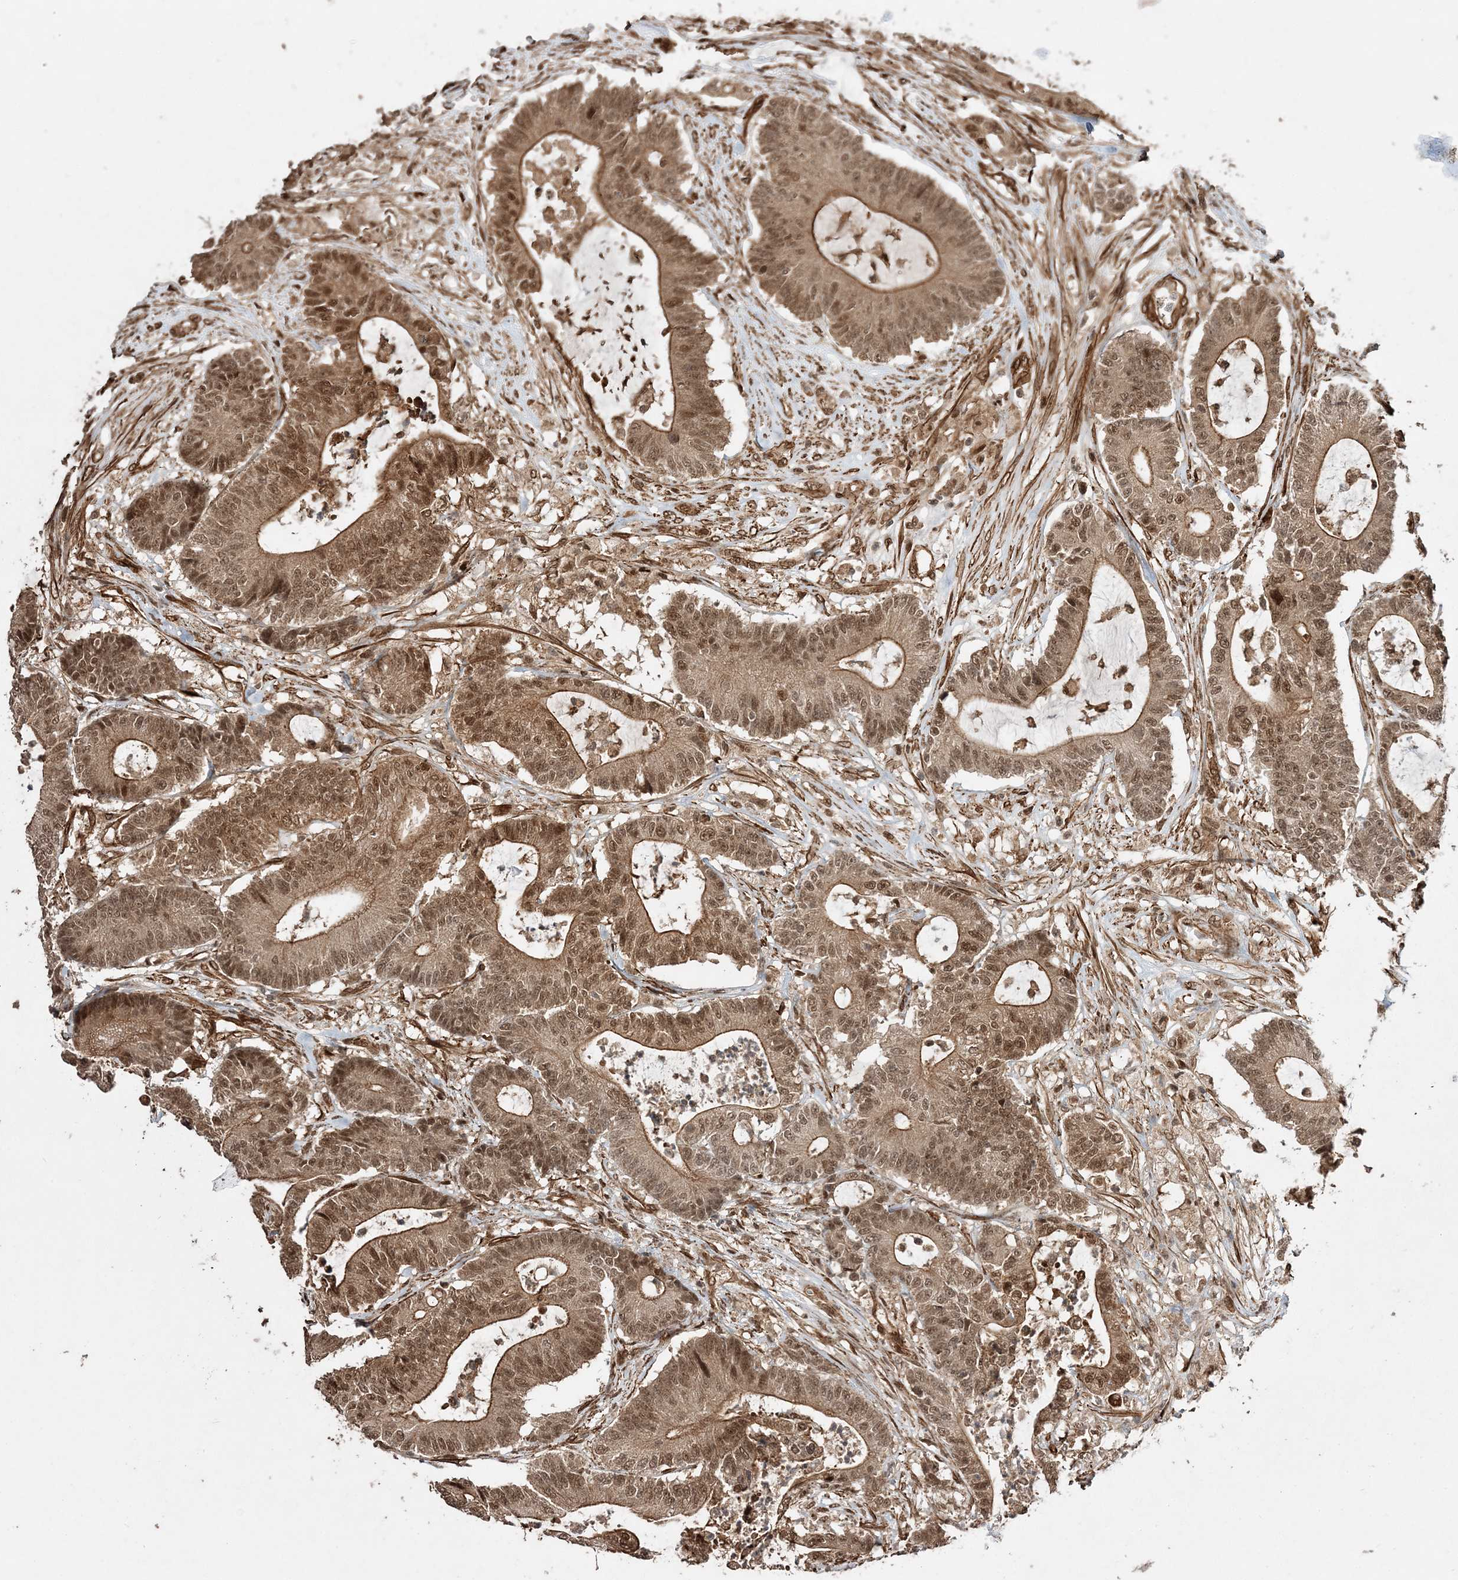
{"staining": {"intensity": "moderate", "quantity": ">75%", "location": "cytoplasmic/membranous,nuclear"}, "tissue": "colorectal cancer", "cell_type": "Tumor cells", "image_type": "cancer", "snomed": [{"axis": "morphology", "description": "Adenocarcinoma, NOS"}, {"axis": "topography", "description": "Colon"}], "caption": "A photomicrograph of human colorectal cancer stained for a protein reveals moderate cytoplasmic/membranous and nuclear brown staining in tumor cells.", "gene": "ETAA1", "patient": {"sex": "female", "age": 84}}